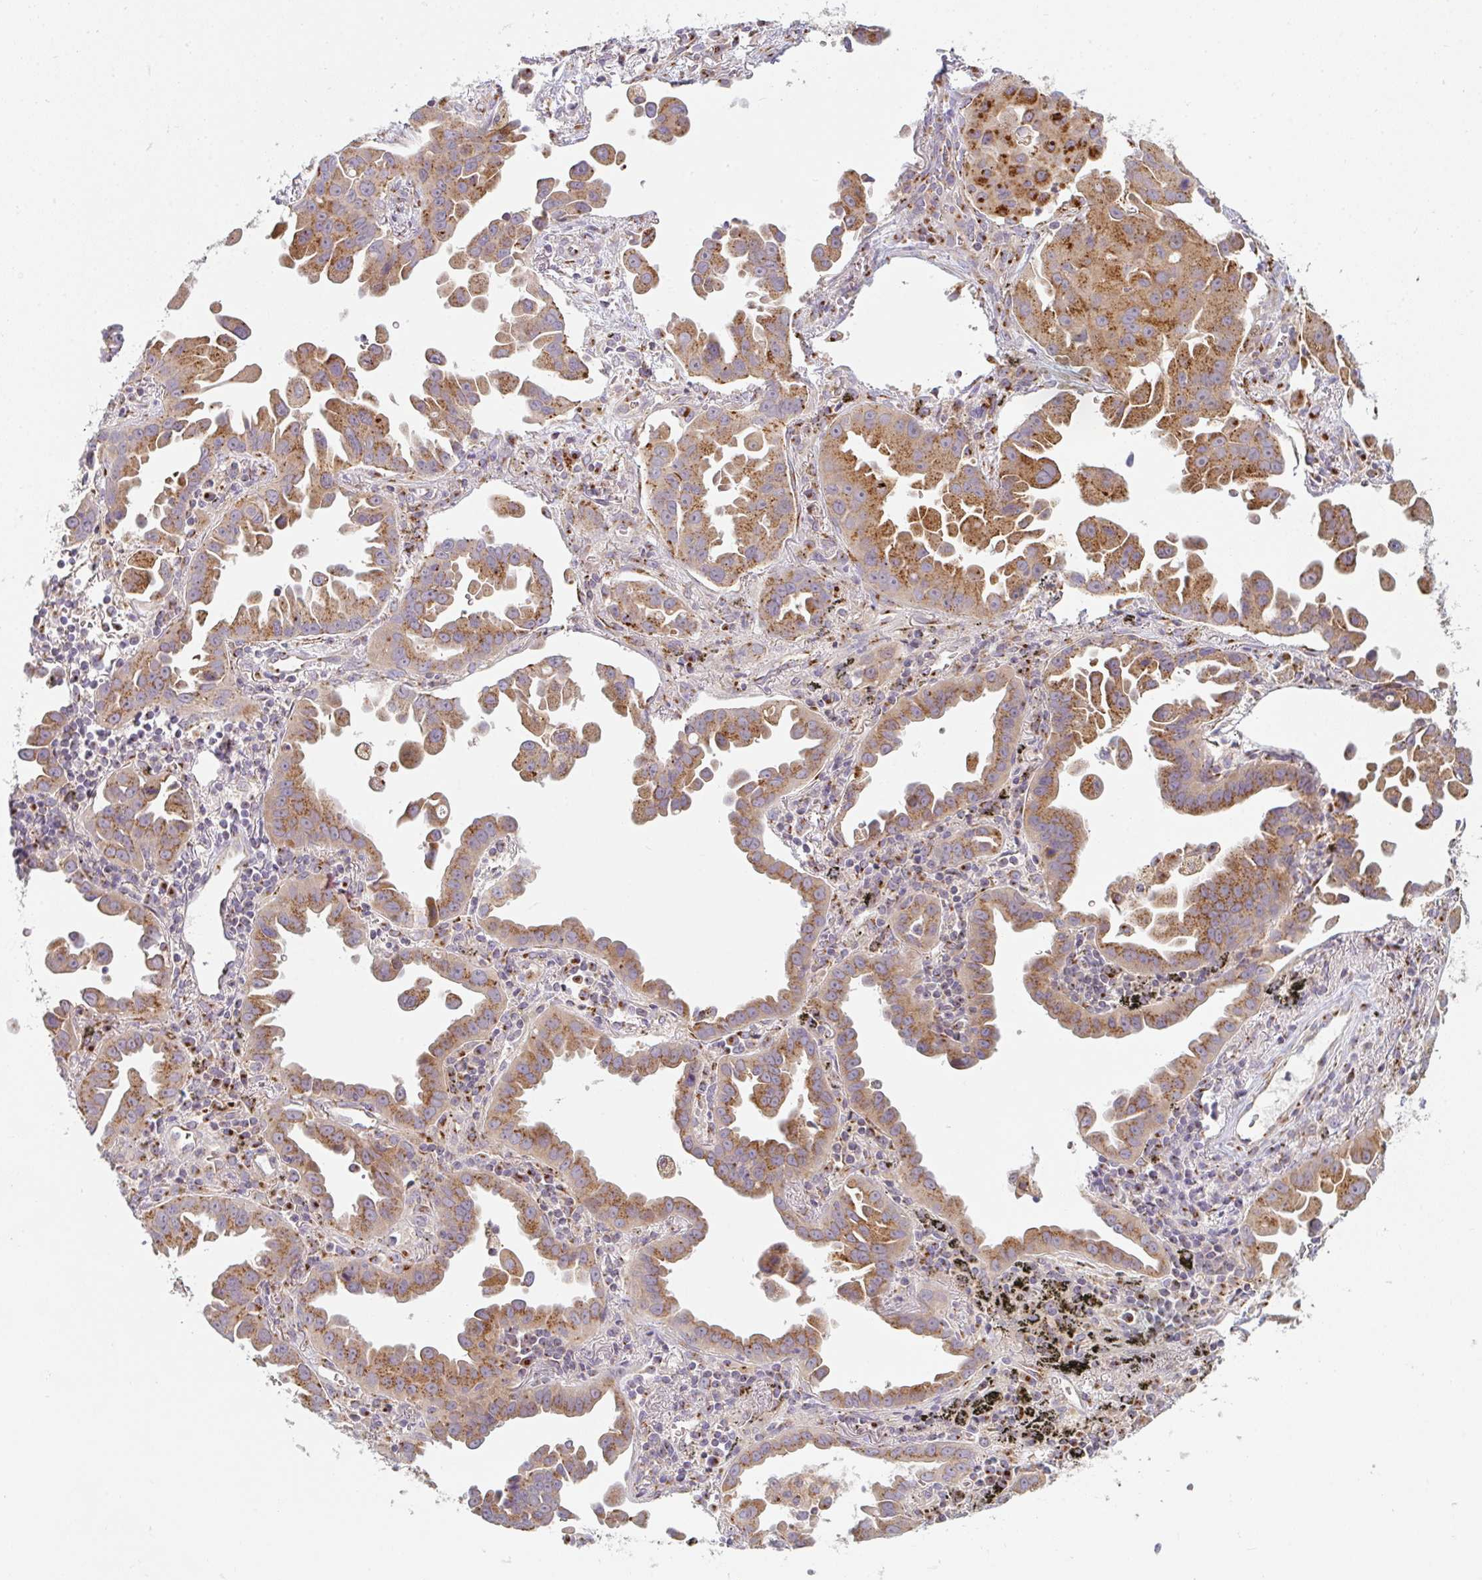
{"staining": {"intensity": "moderate", "quantity": ">75%", "location": "cytoplasmic/membranous"}, "tissue": "lung cancer", "cell_type": "Tumor cells", "image_type": "cancer", "snomed": [{"axis": "morphology", "description": "Adenocarcinoma, NOS"}, {"axis": "topography", "description": "Lung"}], "caption": "Protein expression analysis of lung adenocarcinoma exhibits moderate cytoplasmic/membranous staining in approximately >75% of tumor cells.", "gene": "GVQW3", "patient": {"sex": "male", "age": 68}}